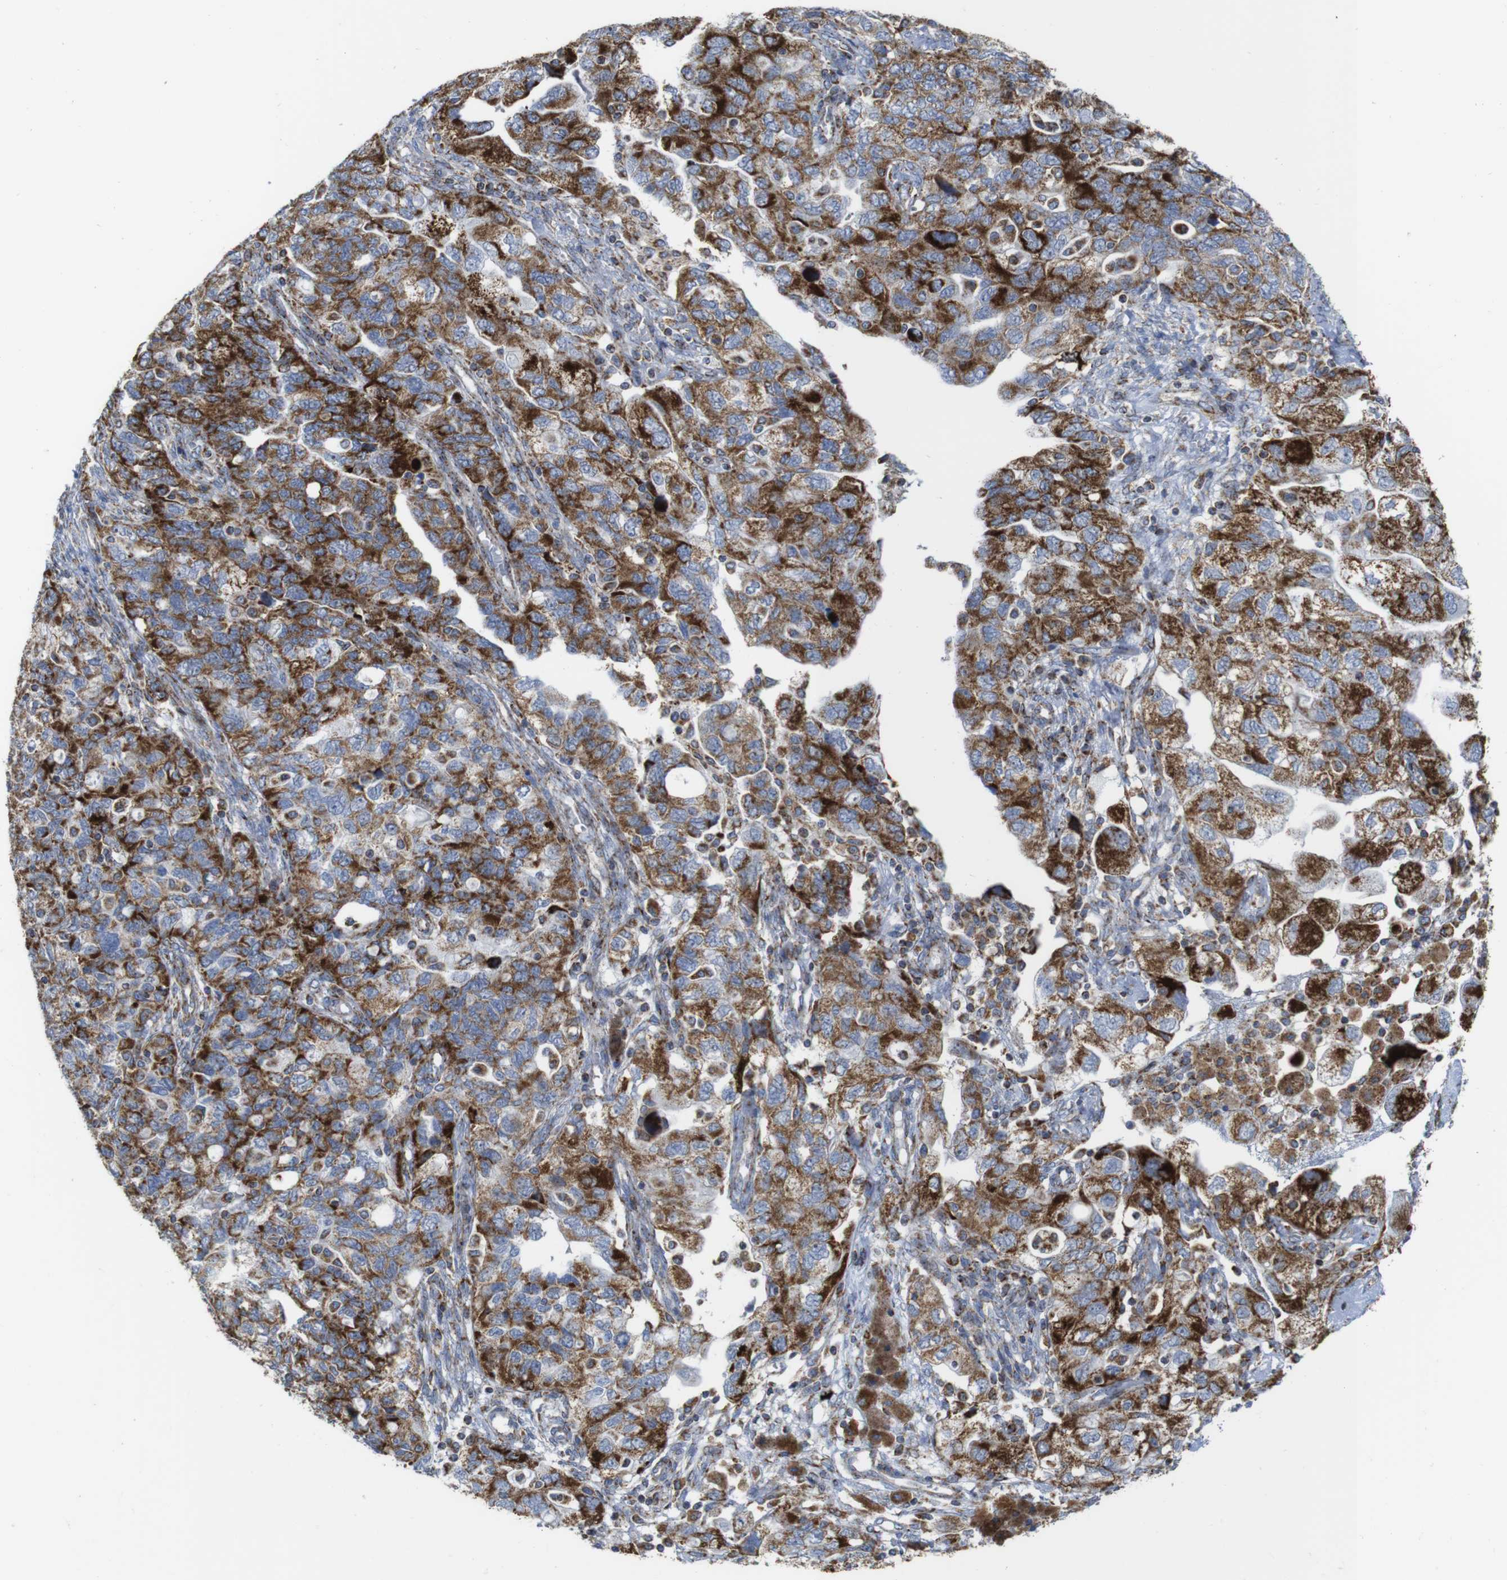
{"staining": {"intensity": "moderate", "quantity": ">75%", "location": "cytoplasmic/membranous"}, "tissue": "ovarian cancer", "cell_type": "Tumor cells", "image_type": "cancer", "snomed": [{"axis": "morphology", "description": "Carcinoma, NOS"}, {"axis": "morphology", "description": "Cystadenocarcinoma, serous, NOS"}, {"axis": "topography", "description": "Ovary"}], "caption": "Ovarian cancer stained for a protein (brown) shows moderate cytoplasmic/membranous positive expression in approximately >75% of tumor cells.", "gene": "TMEM192", "patient": {"sex": "female", "age": 69}}